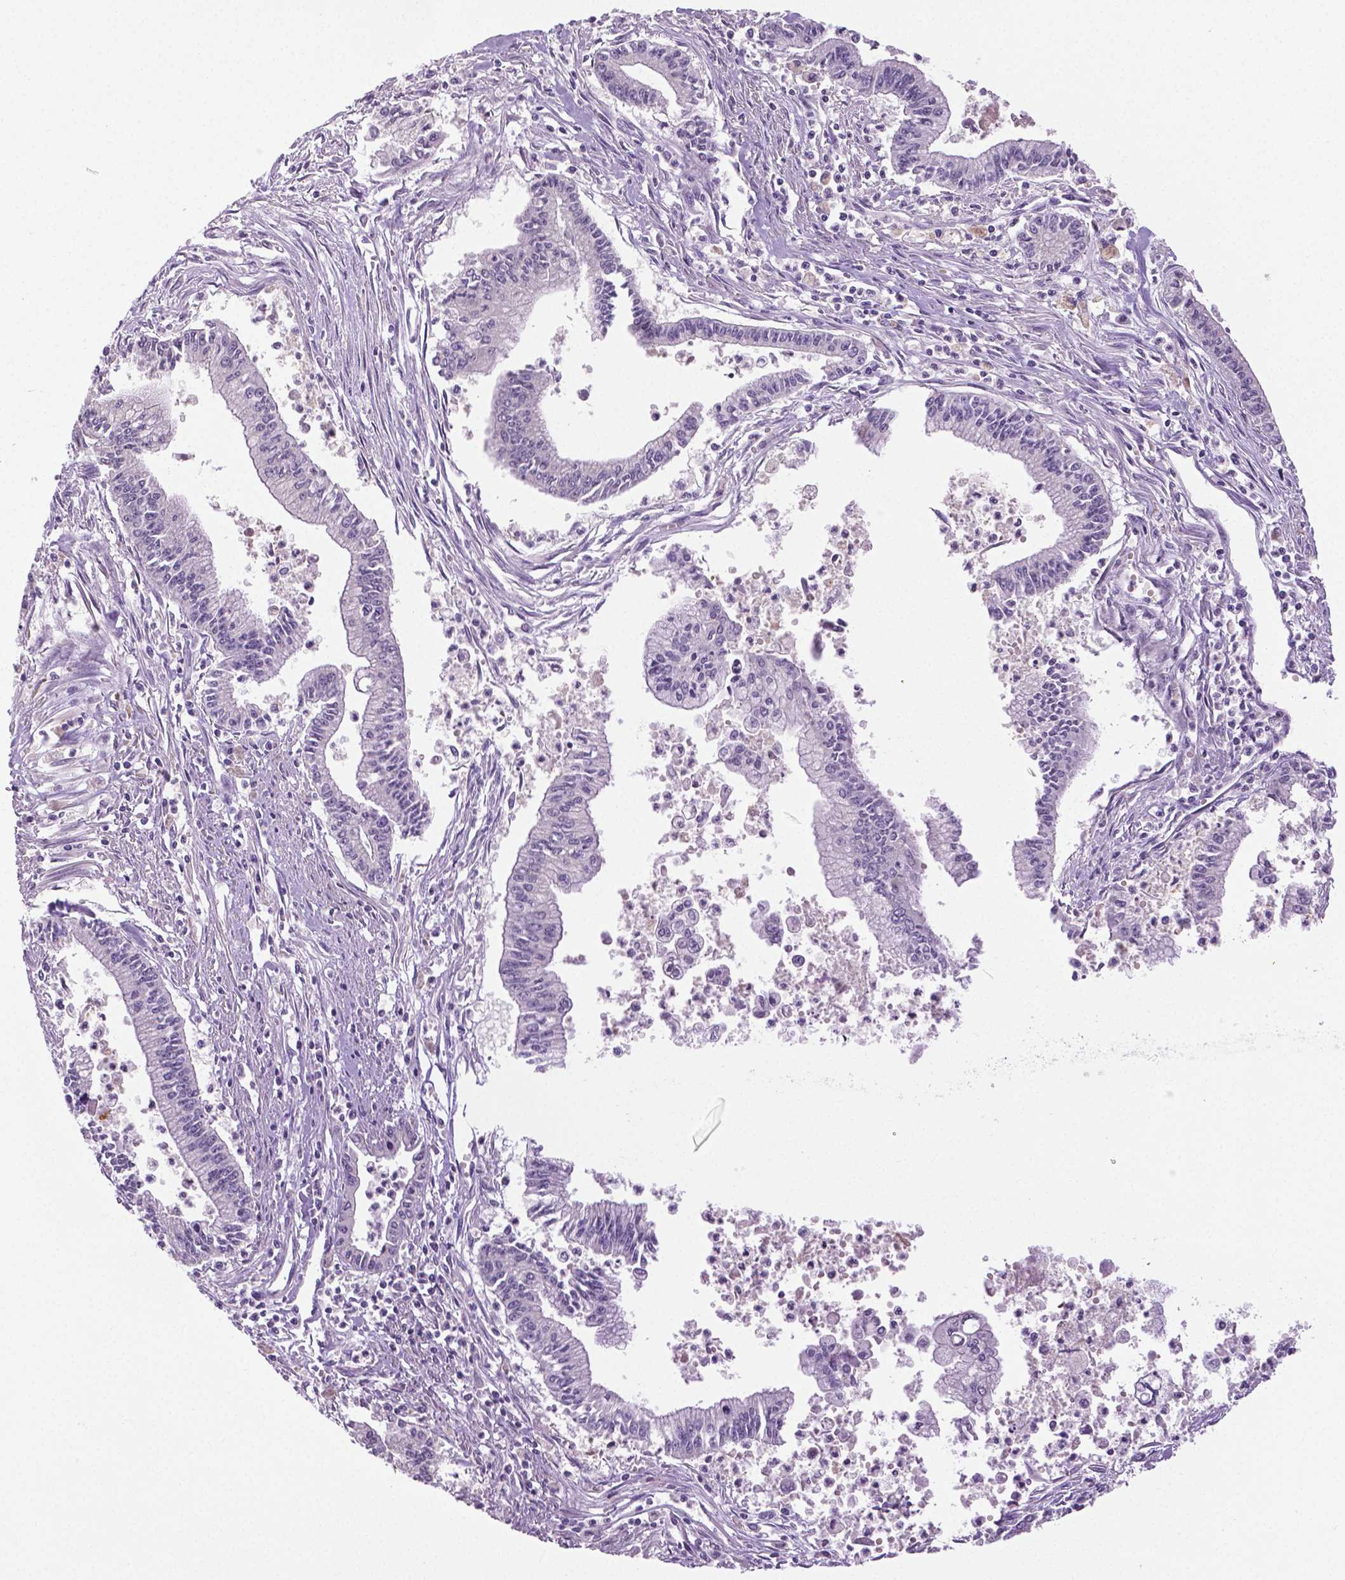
{"staining": {"intensity": "negative", "quantity": "none", "location": "none"}, "tissue": "pancreatic cancer", "cell_type": "Tumor cells", "image_type": "cancer", "snomed": [{"axis": "morphology", "description": "Adenocarcinoma, NOS"}, {"axis": "topography", "description": "Pancreas"}], "caption": "Tumor cells are negative for brown protein staining in pancreatic cancer.", "gene": "DNAH12", "patient": {"sex": "female", "age": 65}}